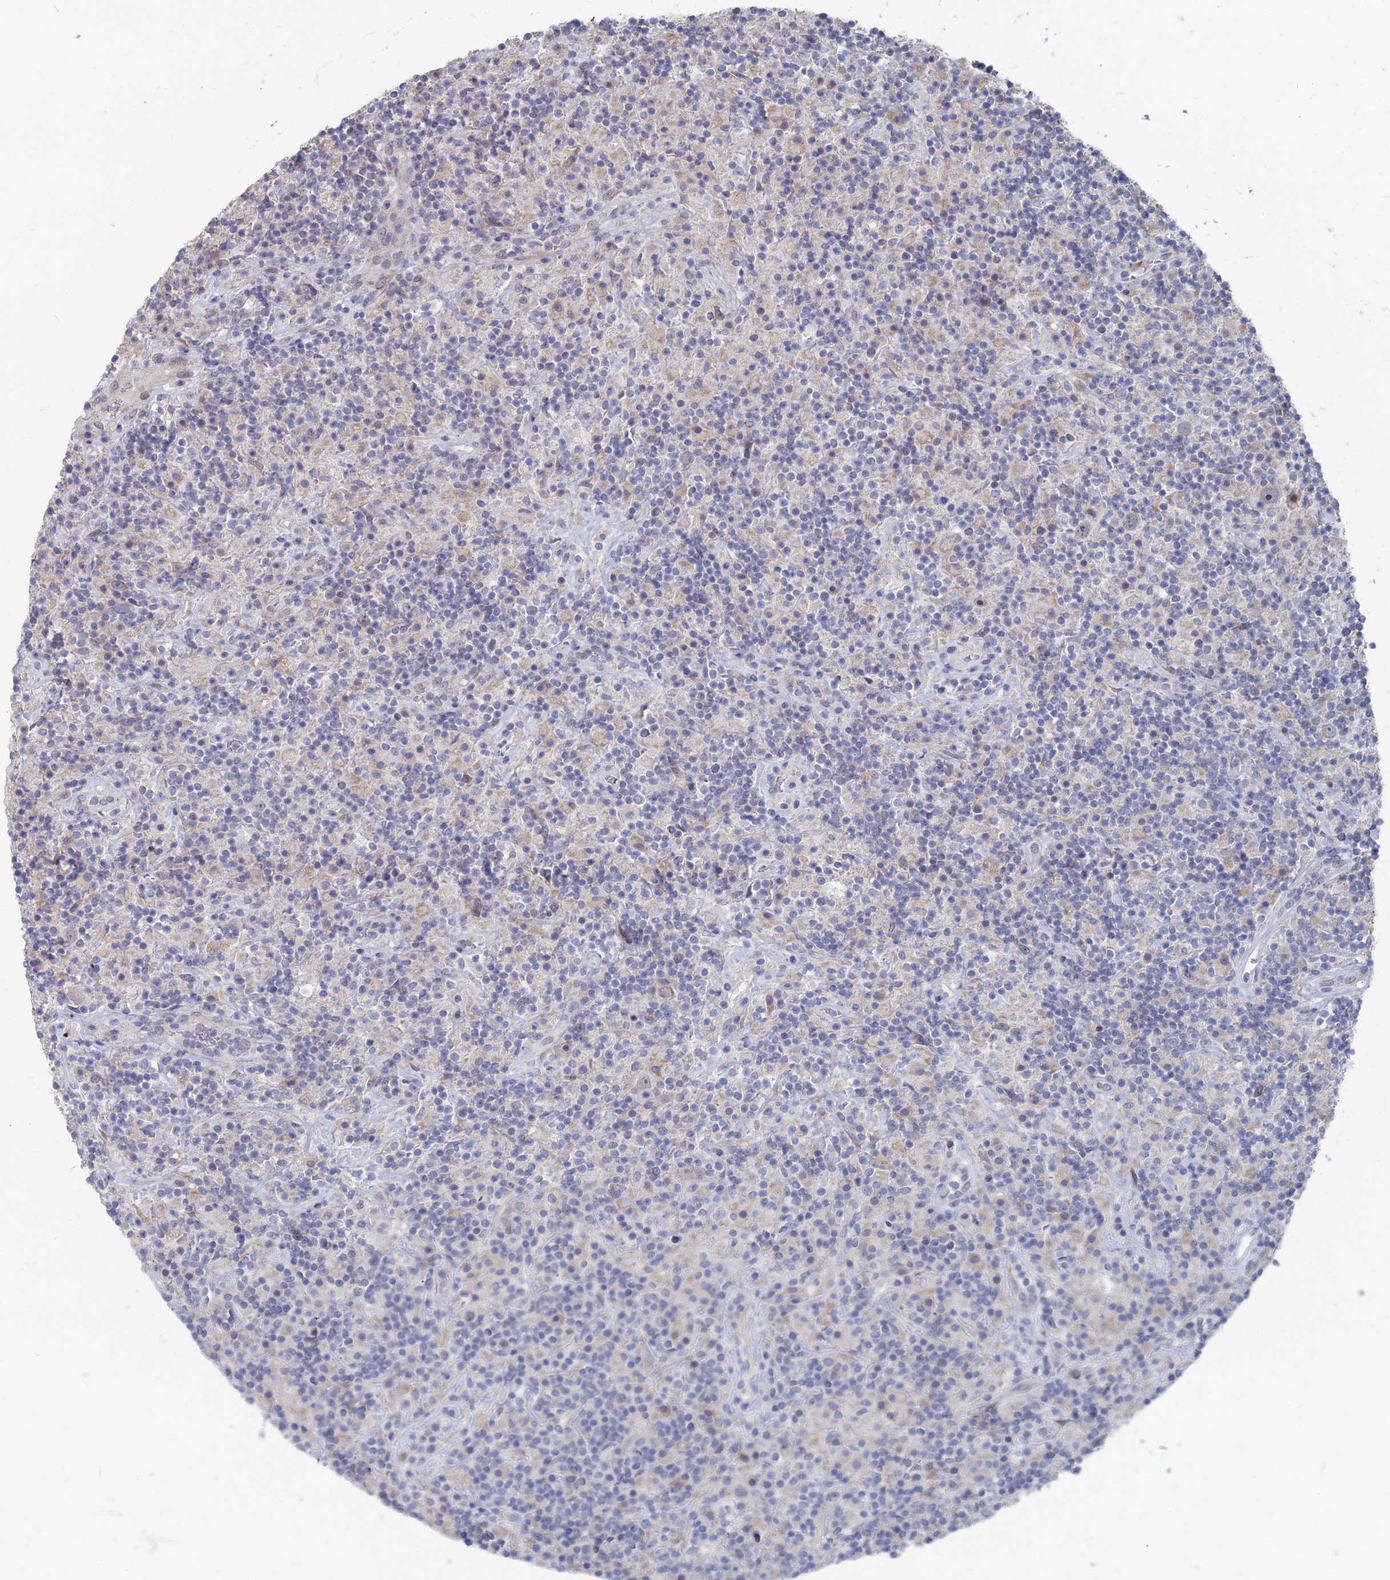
{"staining": {"intensity": "negative", "quantity": "none", "location": "none"}, "tissue": "lymphoma", "cell_type": "Tumor cells", "image_type": "cancer", "snomed": [{"axis": "morphology", "description": "Hodgkin's disease, NOS"}, {"axis": "topography", "description": "Lymph node"}], "caption": "The image shows no staining of tumor cells in Hodgkin's disease.", "gene": "TMEM128", "patient": {"sex": "male", "age": 70}}